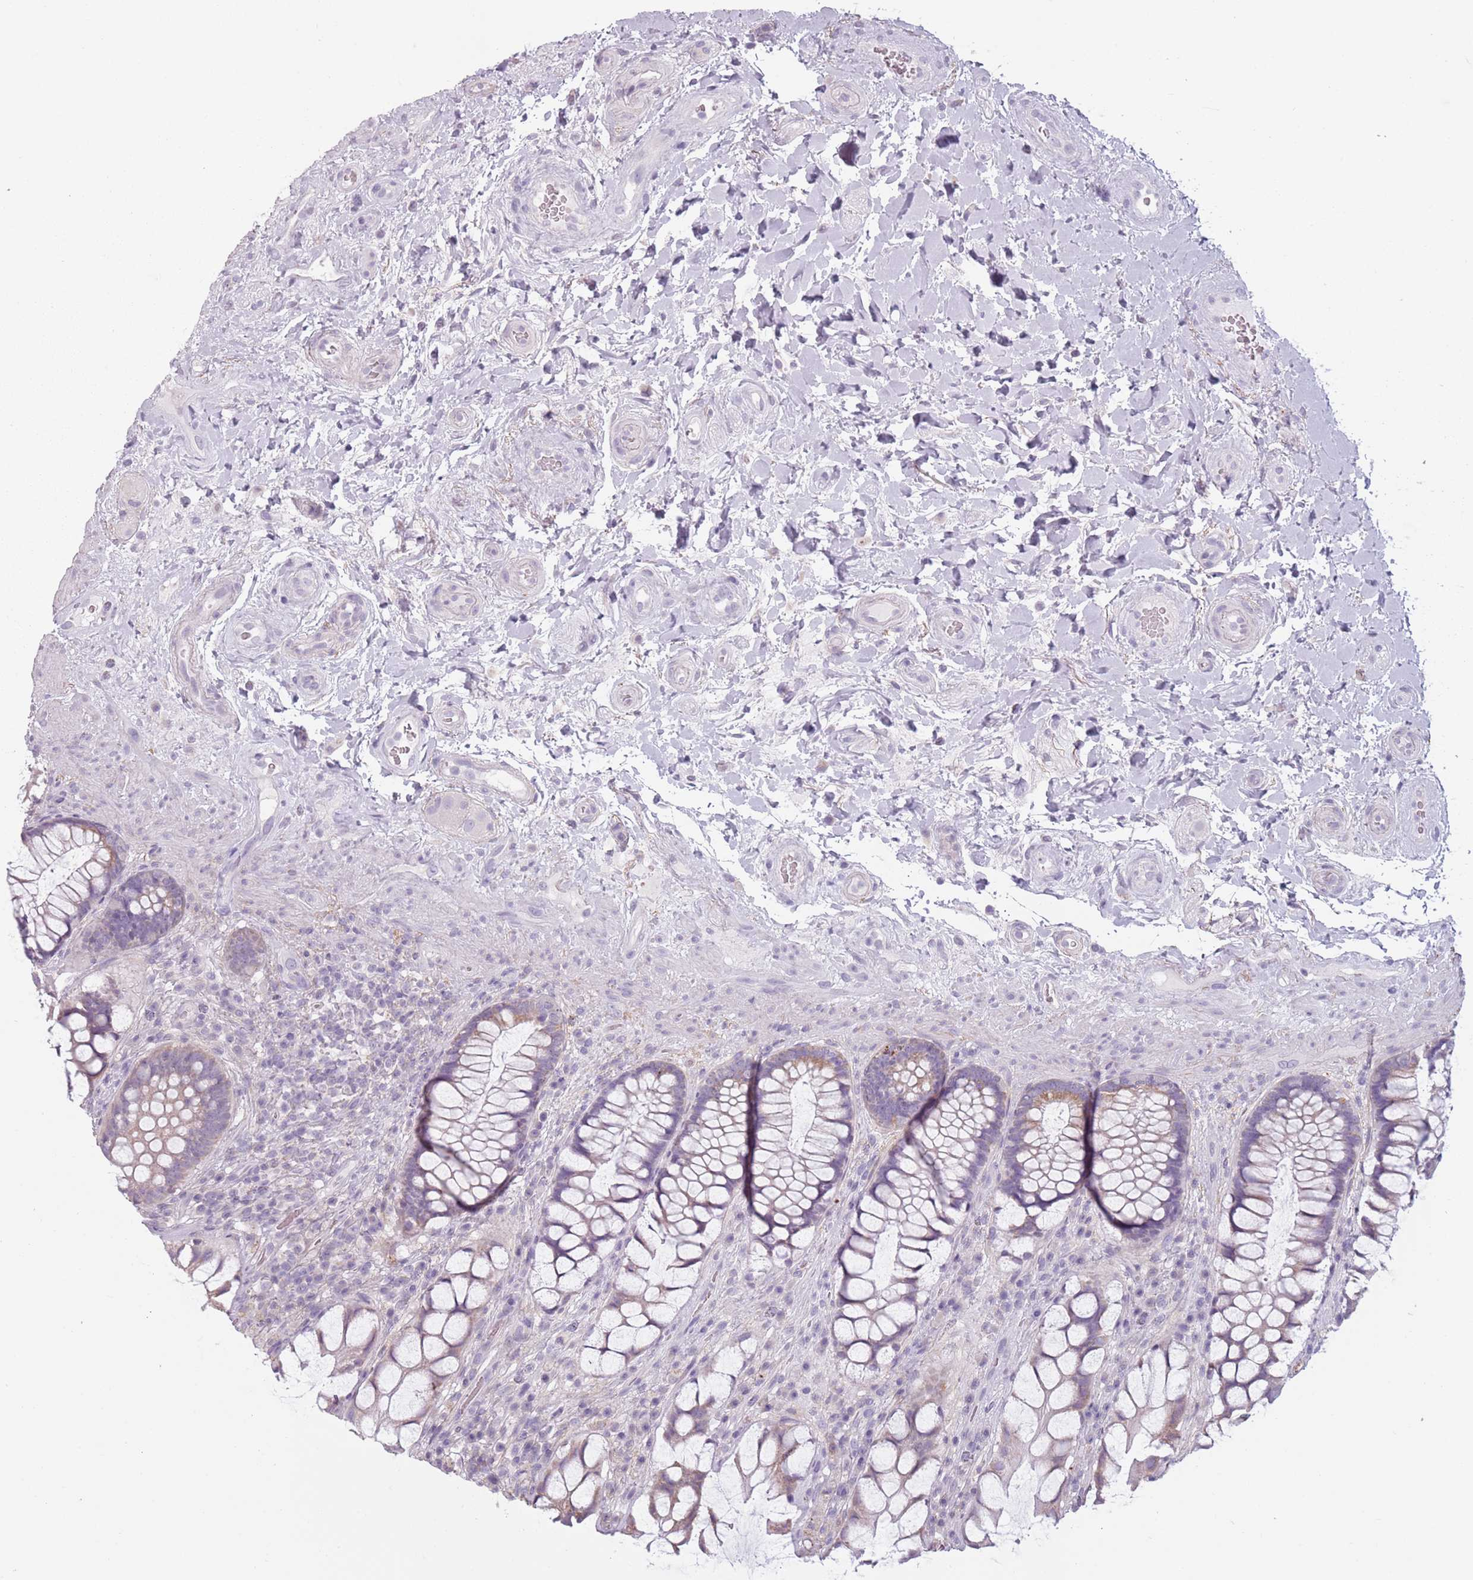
{"staining": {"intensity": "moderate", "quantity": "<25%", "location": "cytoplasmic/membranous"}, "tissue": "rectum", "cell_type": "Glandular cells", "image_type": "normal", "snomed": [{"axis": "morphology", "description": "Normal tissue, NOS"}, {"axis": "topography", "description": "Rectum"}], "caption": "Benign rectum displays moderate cytoplasmic/membranous positivity in about <25% of glandular cells, visualized by immunohistochemistry.", "gene": "MEGF8", "patient": {"sex": "female", "age": 58}}